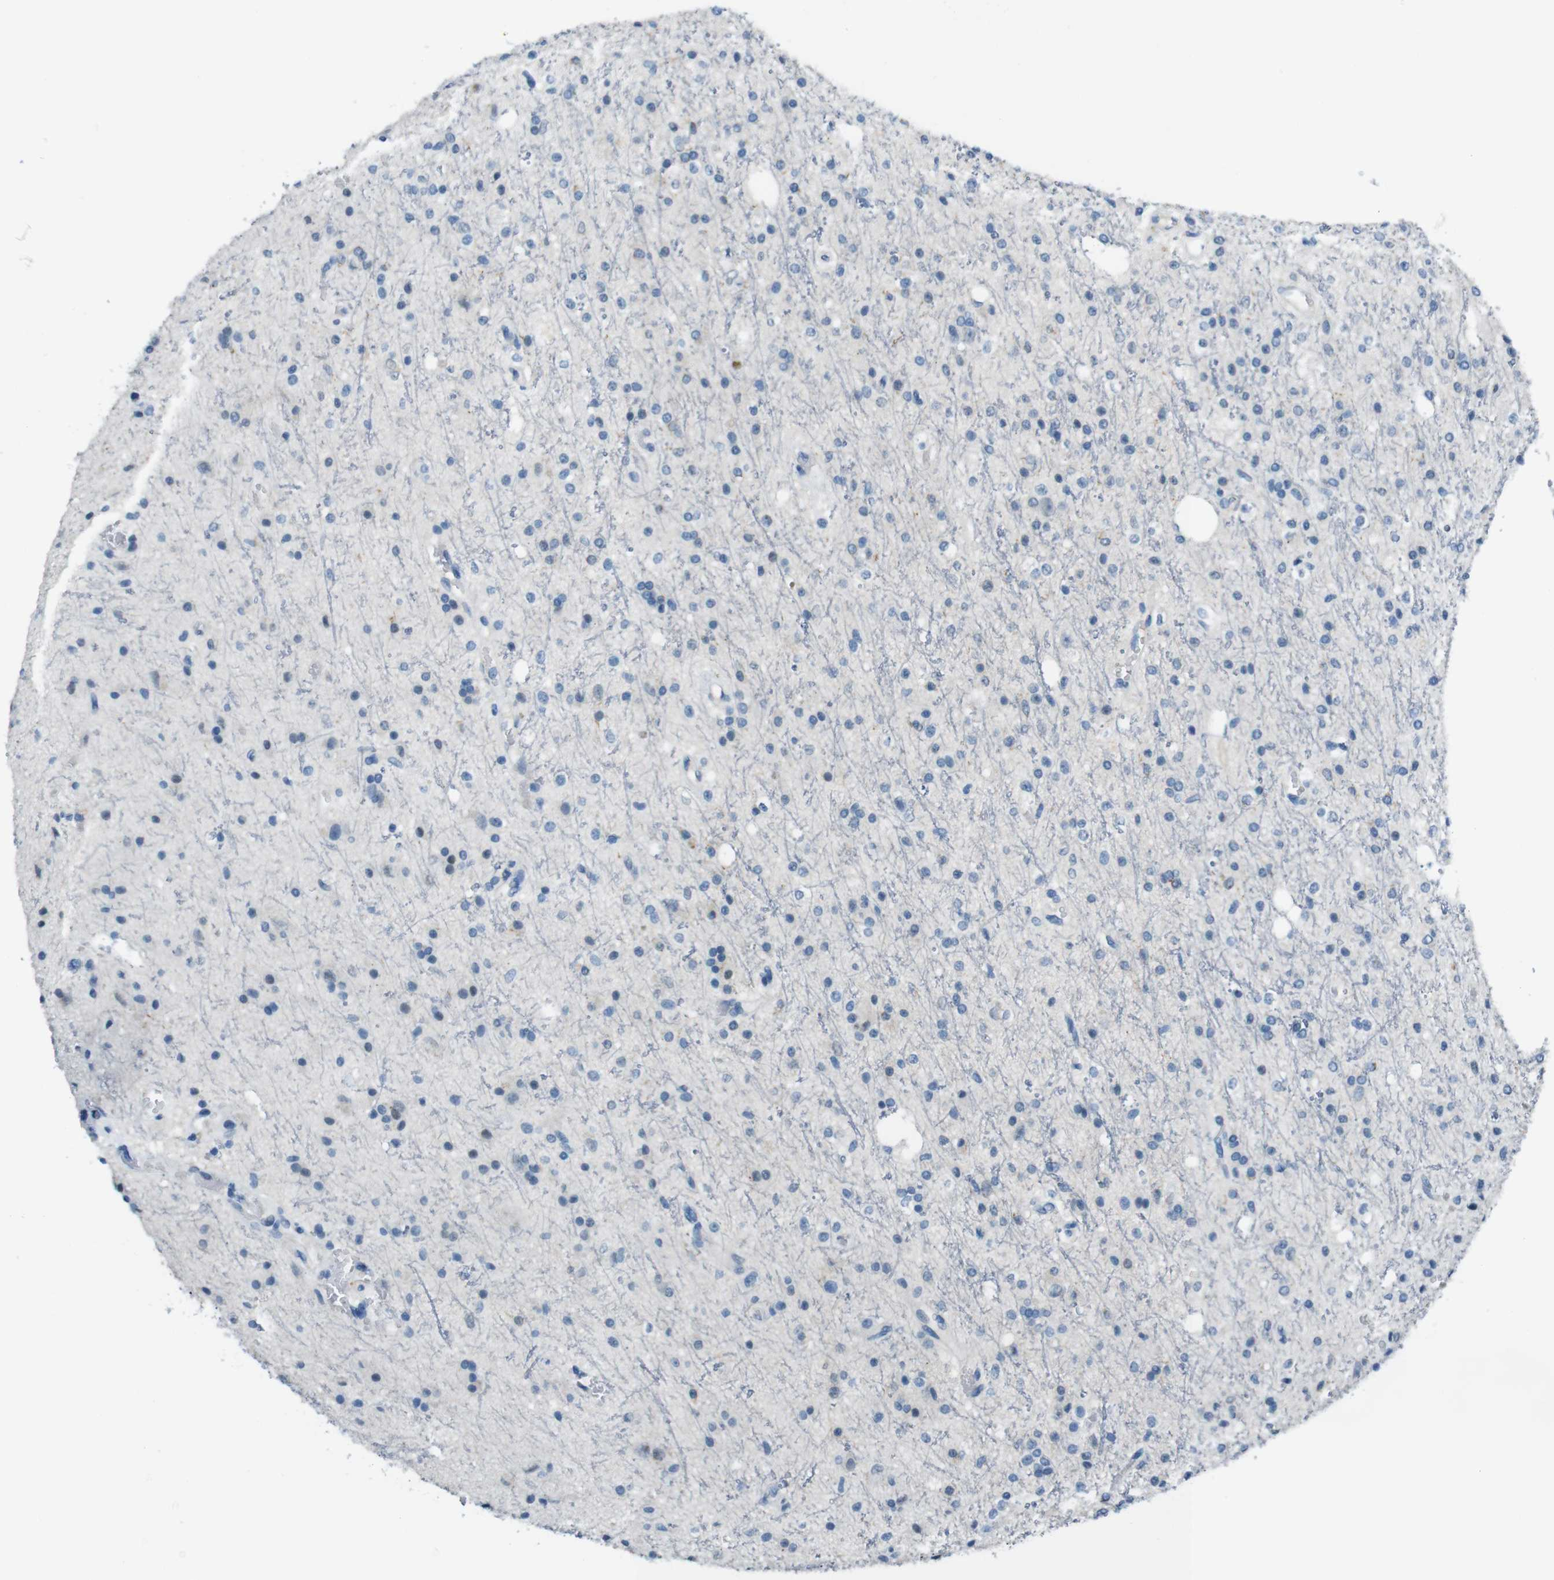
{"staining": {"intensity": "negative", "quantity": "none", "location": "none"}, "tissue": "glioma", "cell_type": "Tumor cells", "image_type": "cancer", "snomed": [{"axis": "morphology", "description": "Glioma, malignant, High grade"}, {"axis": "topography", "description": "Brain"}], "caption": "Glioma was stained to show a protein in brown. There is no significant positivity in tumor cells.", "gene": "HRH2", "patient": {"sex": "male", "age": 47}}